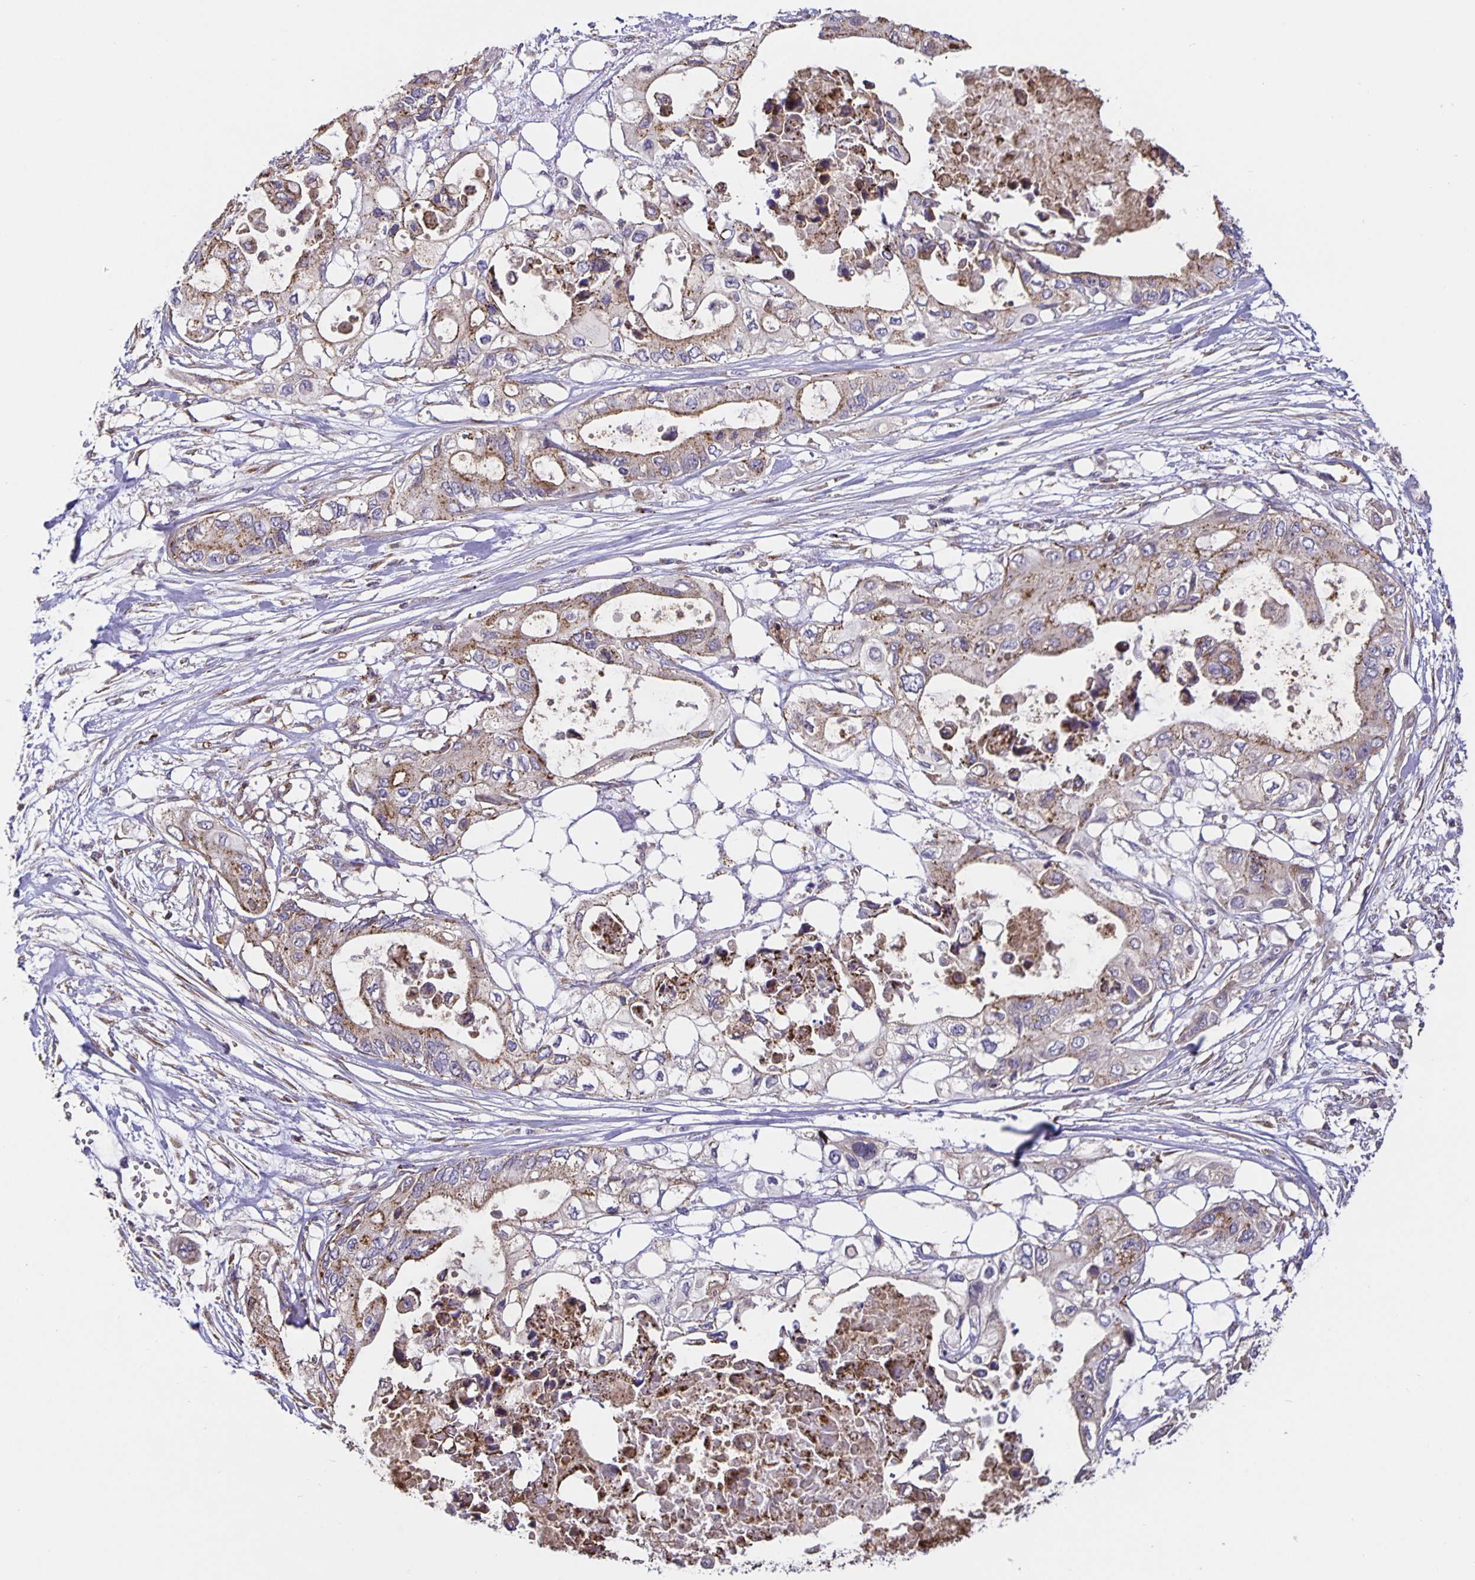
{"staining": {"intensity": "moderate", "quantity": "25%-75%", "location": "cytoplasmic/membranous"}, "tissue": "pancreatic cancer", "cell_type": "Tumor cells", "image_type": "cancer", "snomed": [{"axis": "morphology", "description": "Adenocarcinoma, NOS"}, {"axis": "topography", "description": "Pancreas"}], "caption": "Brown immunohistochemical staining in pancreatic cancer (adenocarcinoma) reveals moderate cytoplasmic/membranous expression in approximately 25%-75% of tumor cells. The protein of interest is stained brown, and the nuclei are stained in blue (DAB (3,3'-diaminobenzidine) IHC with brightfield microscopy, high magnification).", "gene": "TMEM71", "patient": {"sex": "female", "age": 63}}